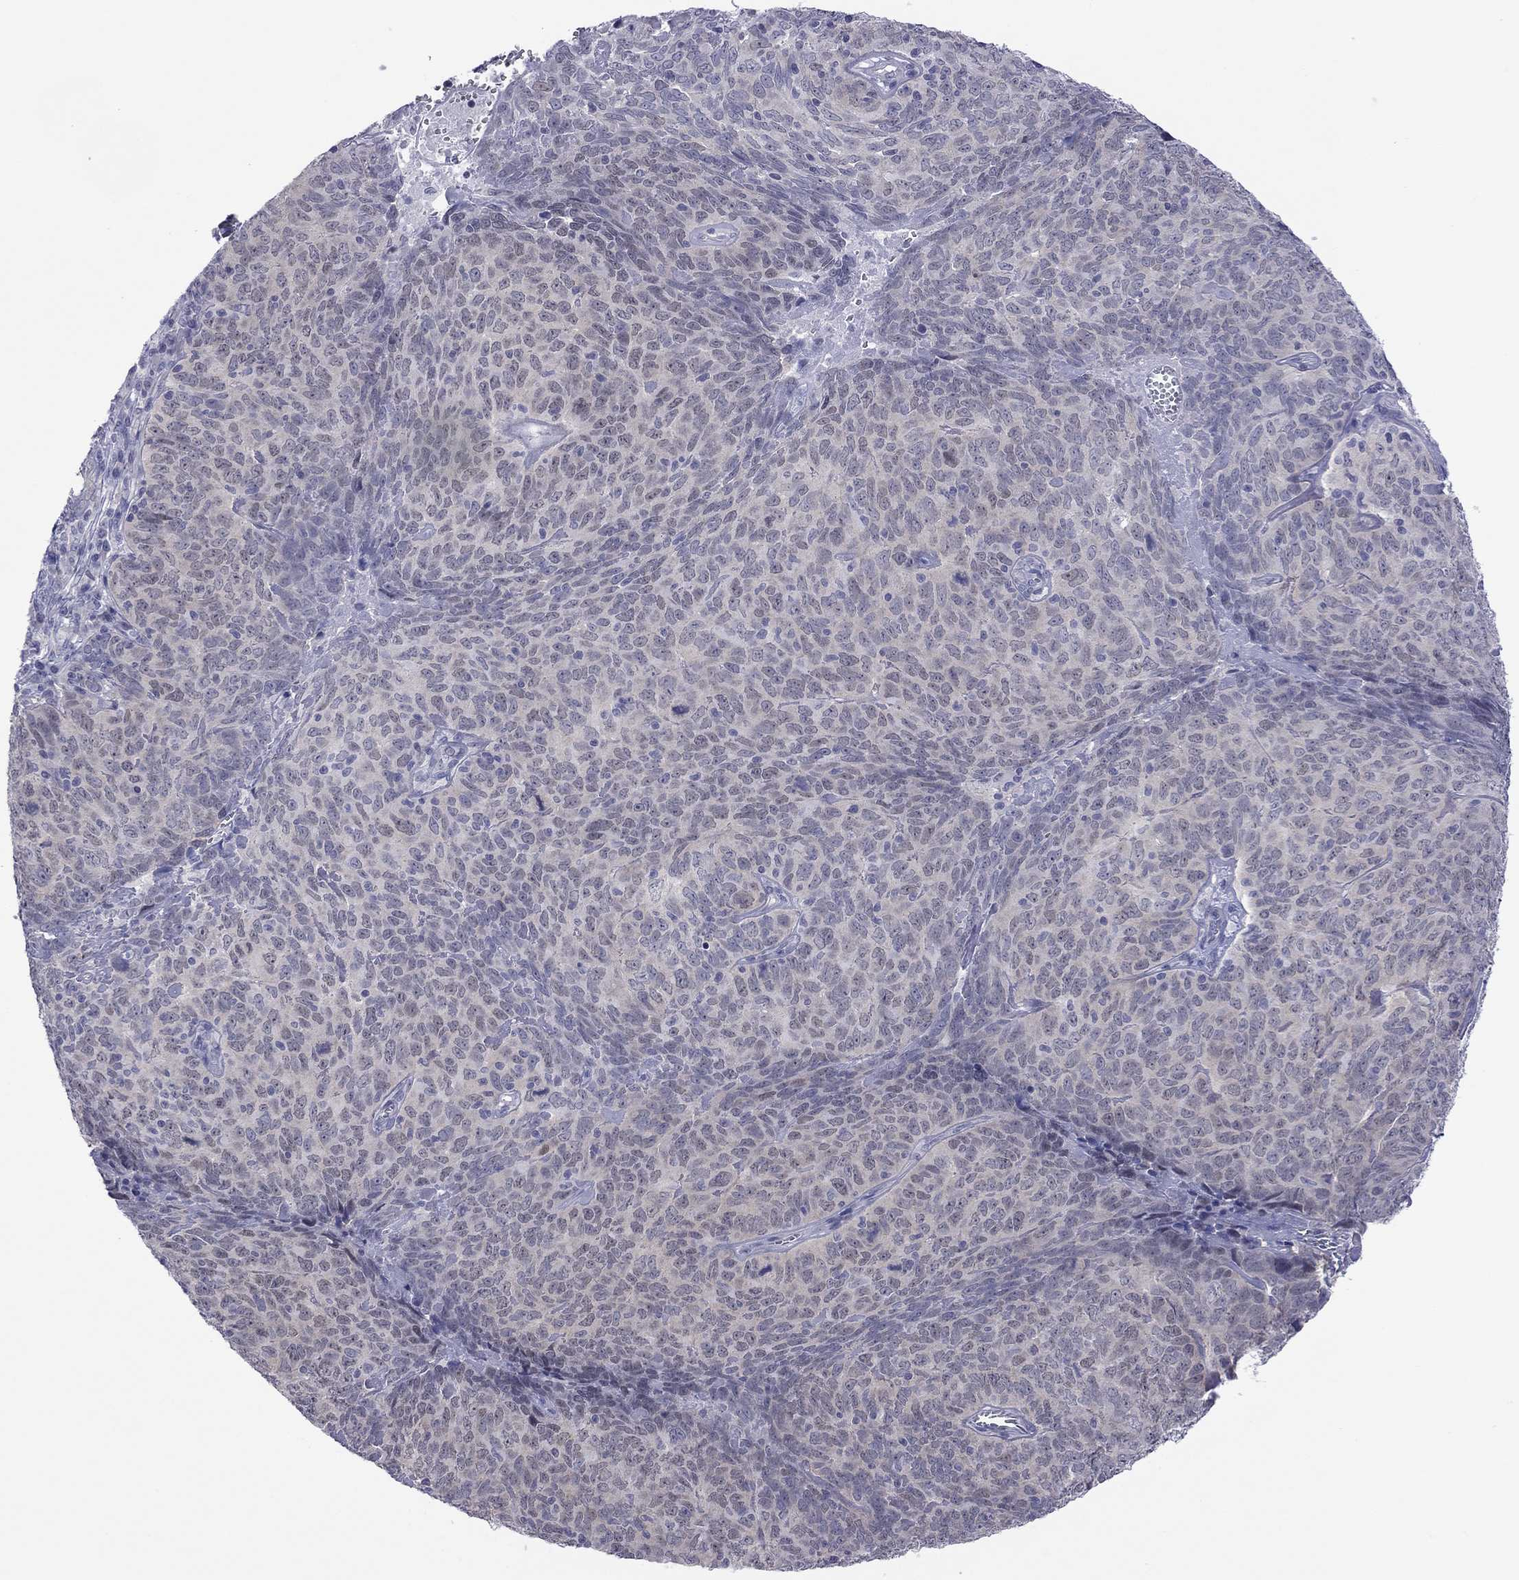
{"staining": {"intensity": "weak", "quantity": "<25%", "location": "nuclear"}, "tissue": "skin cancer", "cell_type": "Tumor cells", "image_type": "cancer", "snomed": [{"axis": "morphology", "description": "Squamous cell carcinoma, NOS"}, {"axis": "topography", "description": "Skin"}, {"axis": "topography", "description": "Anal"}], "caption": "Immunohistochemical staining of human skin squamous cell carcinoma reveals no significant staining in tumor cells.", "gene": "POU5F2", "patient": {"sex": "female", "age": 51}}